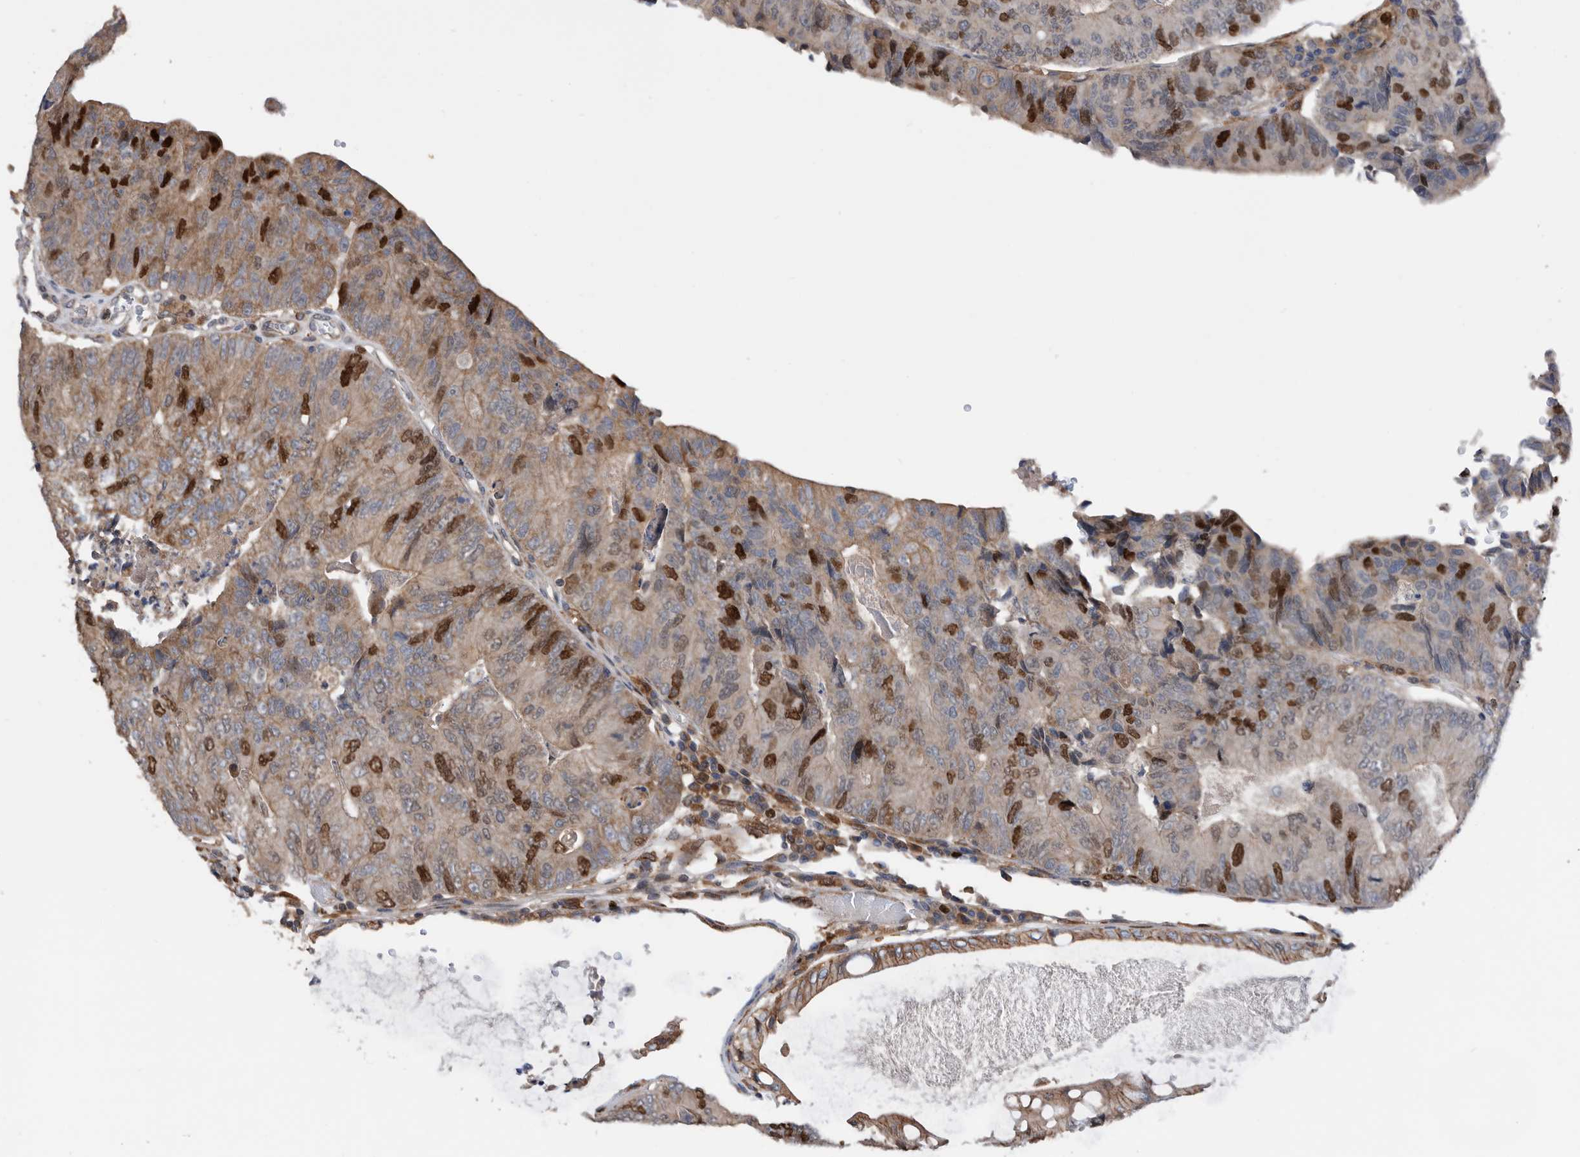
{"staining": {"intensity": "strong", "quantity": "25%-75%", "location": "cytoplasmic/membranous,nuclear"}, "tissue": "colorectal cancer", "cell_type": "Tumor cells", "image_type": "cancer", "snomed": [{"axis": "morphology", "description": "Adenocarcinoma, NOS"}, {"axis": "topography", "description": "Colon"}], "caption": "A brown stain labels strong cytoplasmic/membranous and nuclear staining of a protein in colorectal cancer tumor cells.", "gene": "ATAD2", "patient": {"sex": "female", "age": 67}}